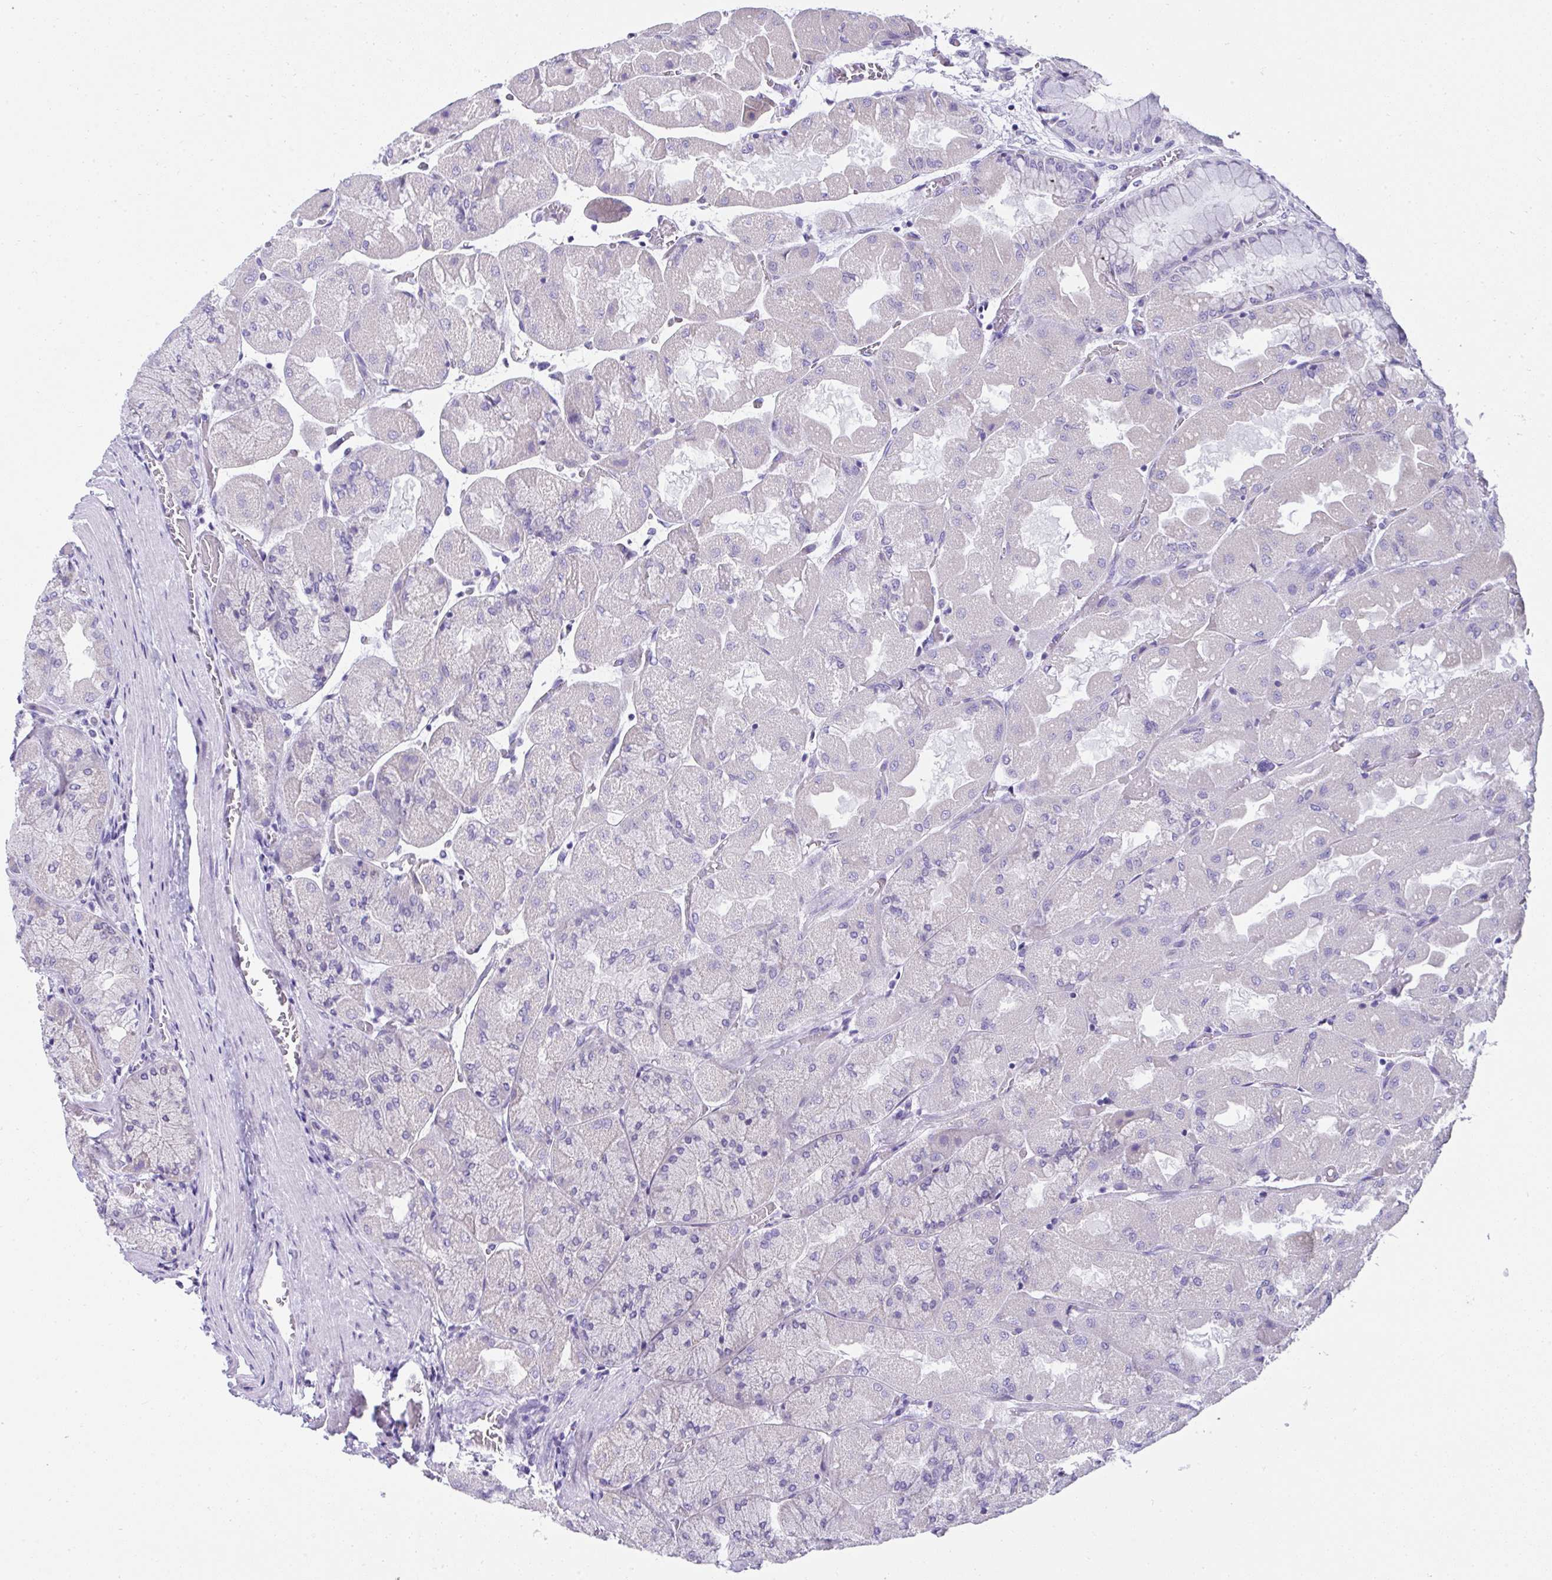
{"staining": {"intensity": "weak", "quantity": "<25%", "location": "cytoplasmic/membranous"}, "tissue": "stomach", "cell_type": "Glandular cells", "image_type": "normal", "snomed": [{"axis": "morphology", "description": "Normal tissue, NOS"}, {"axis": "topography", "description": "Stomach"}], "caption": "High power microscopy photomicrograph of an immunohistochemistry micrograph of normal stomach, revealing no significant expression in glandular cells.", "gene": "RNF183", "patient": {"sex": "female", "age": 61}}